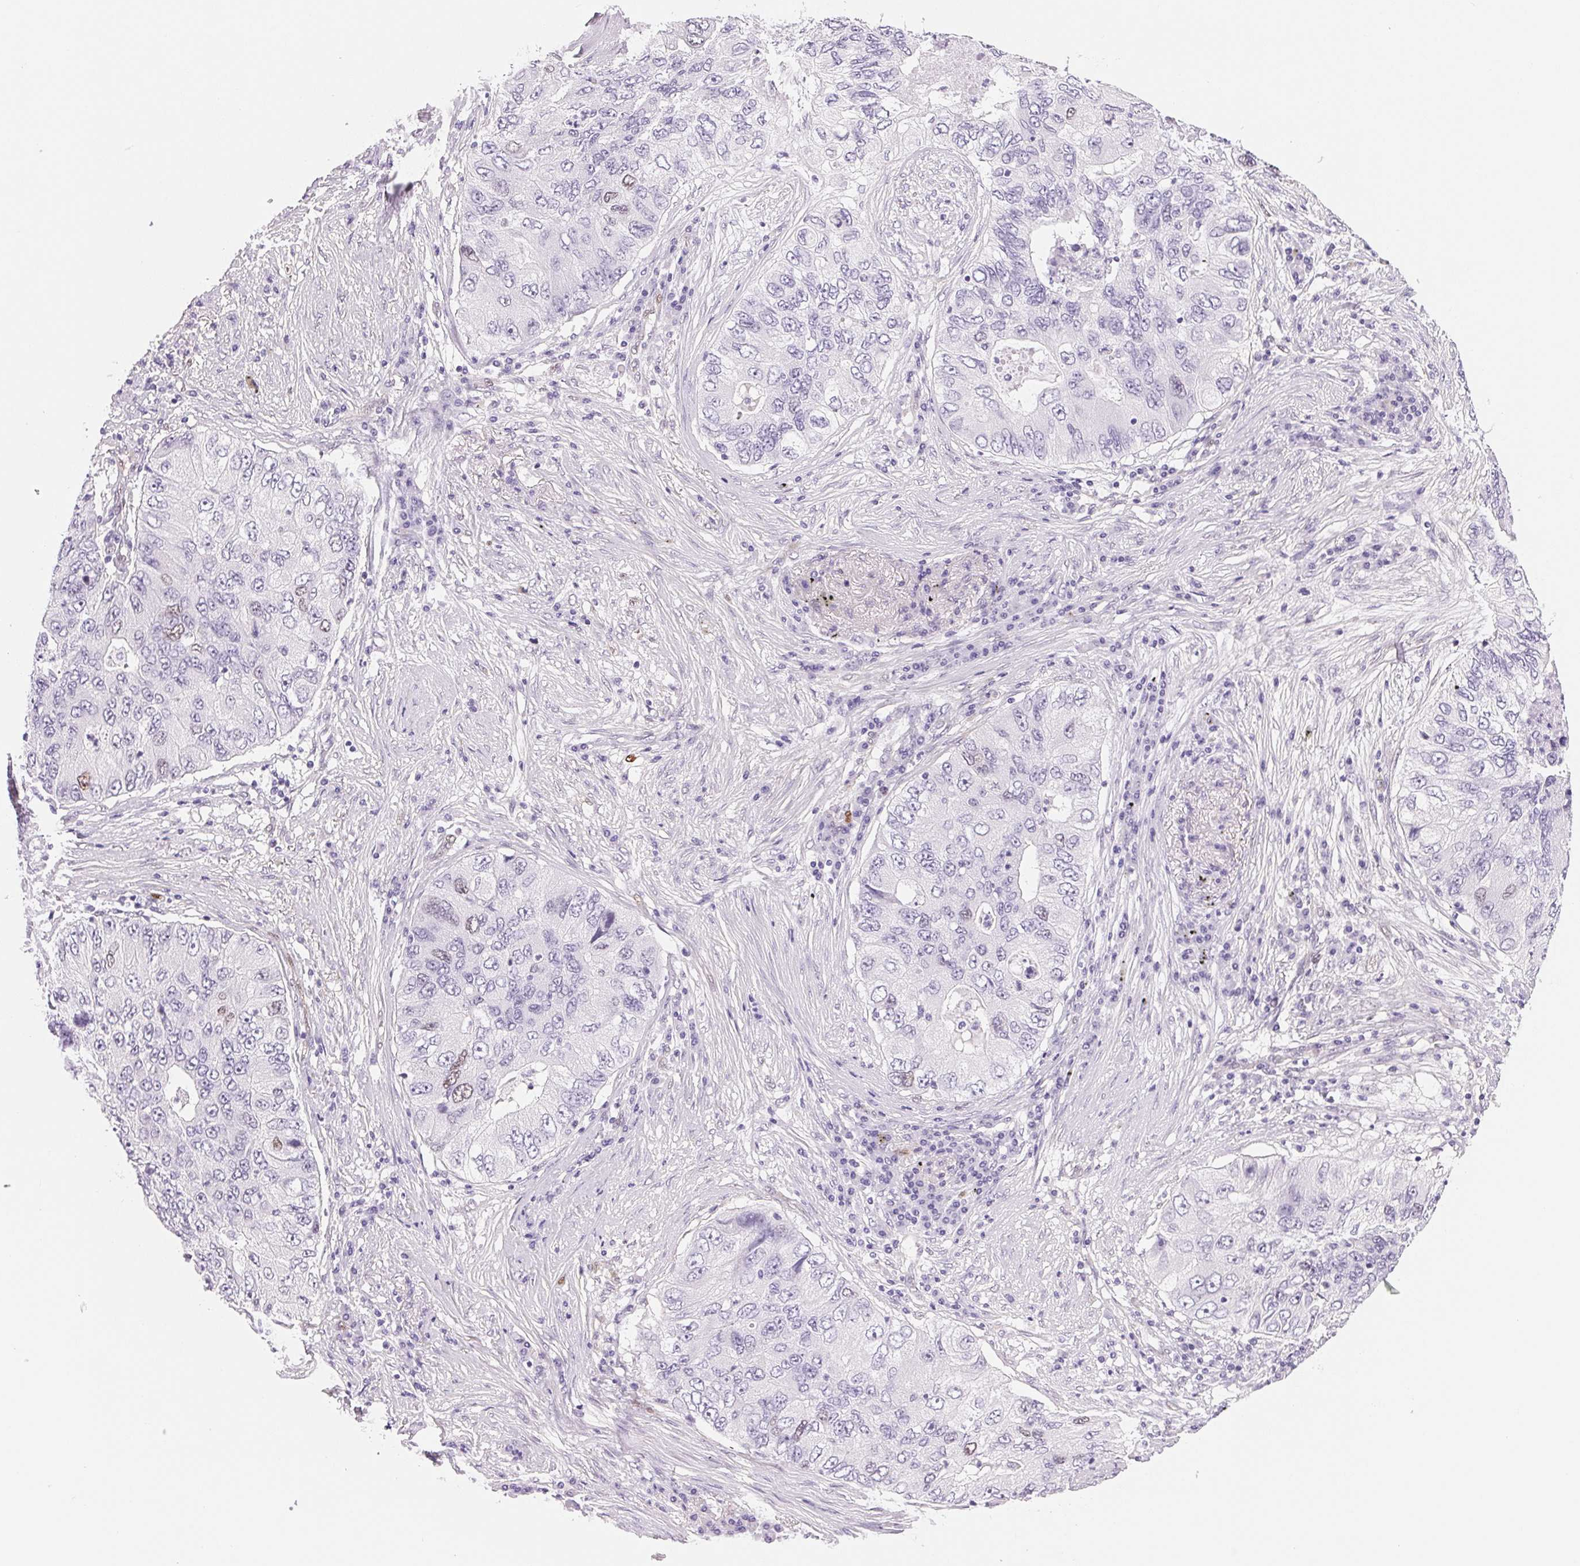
{"staining": {"intensity": "weak", "quantity": "<25%", "location": "nuclear"}, "tissue": "lung cancer", "cell_type": "Tumor cells", "image_type": "cancer", "snomed": [{"axis": "morphology", "description": "Adenocarcinoma, NOS"}, {"axis": "morphology", "description": "Adenocarcinoma, metastatic, NOS"}, {"axis": "topography", "description": "Lymph node"}, {"axis": "topography", "description": "Lung"}], "caption": "A photomicrograph of metastatic adenocarcinoma (lung) stained for a protein displays no brown staining in tumor cells.", "gene": "SMTN", "patient": {"sex": "female", "age": 54}}